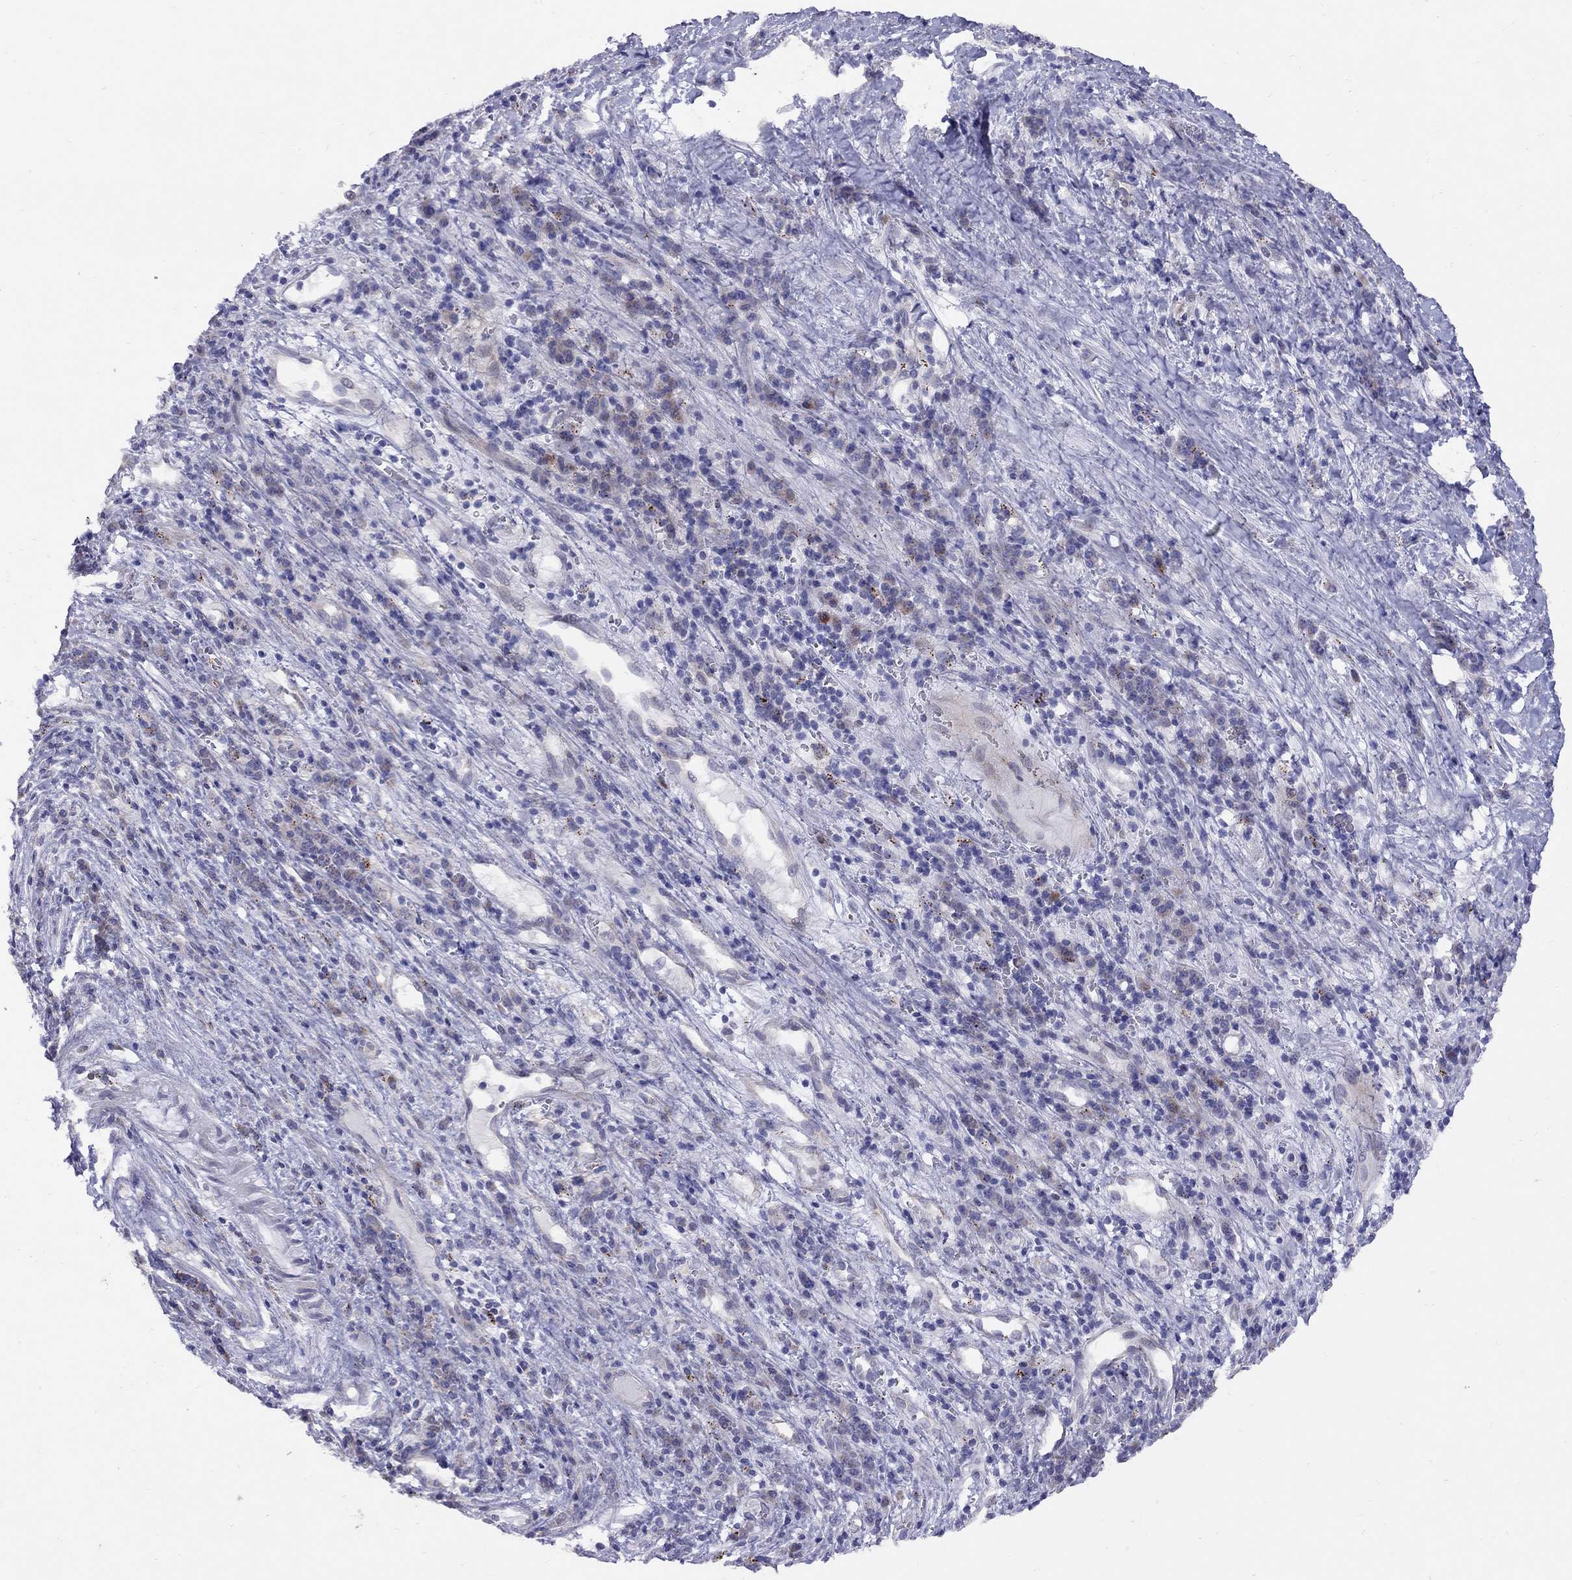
{"staining": {"intensity": "negative", "quantity": "none", "location": "none"}, "tissue": "liver cancer", "cell_type": "Tumor cells", "image_type": "cancer", "snomed": [{"axis": "morphology", "description": "Carcinoma, Hepatocellular, NOS"}, {"axis": "topography", "description": "Liver"}], "caption": "IHC photomicrograph of human hepatocellular carcinoma (liver) stained for a protein (brown), which shows no staining in tumor cells.", "gene": "MAGEB4", "patient": {"sex": "female", "age": 60}}